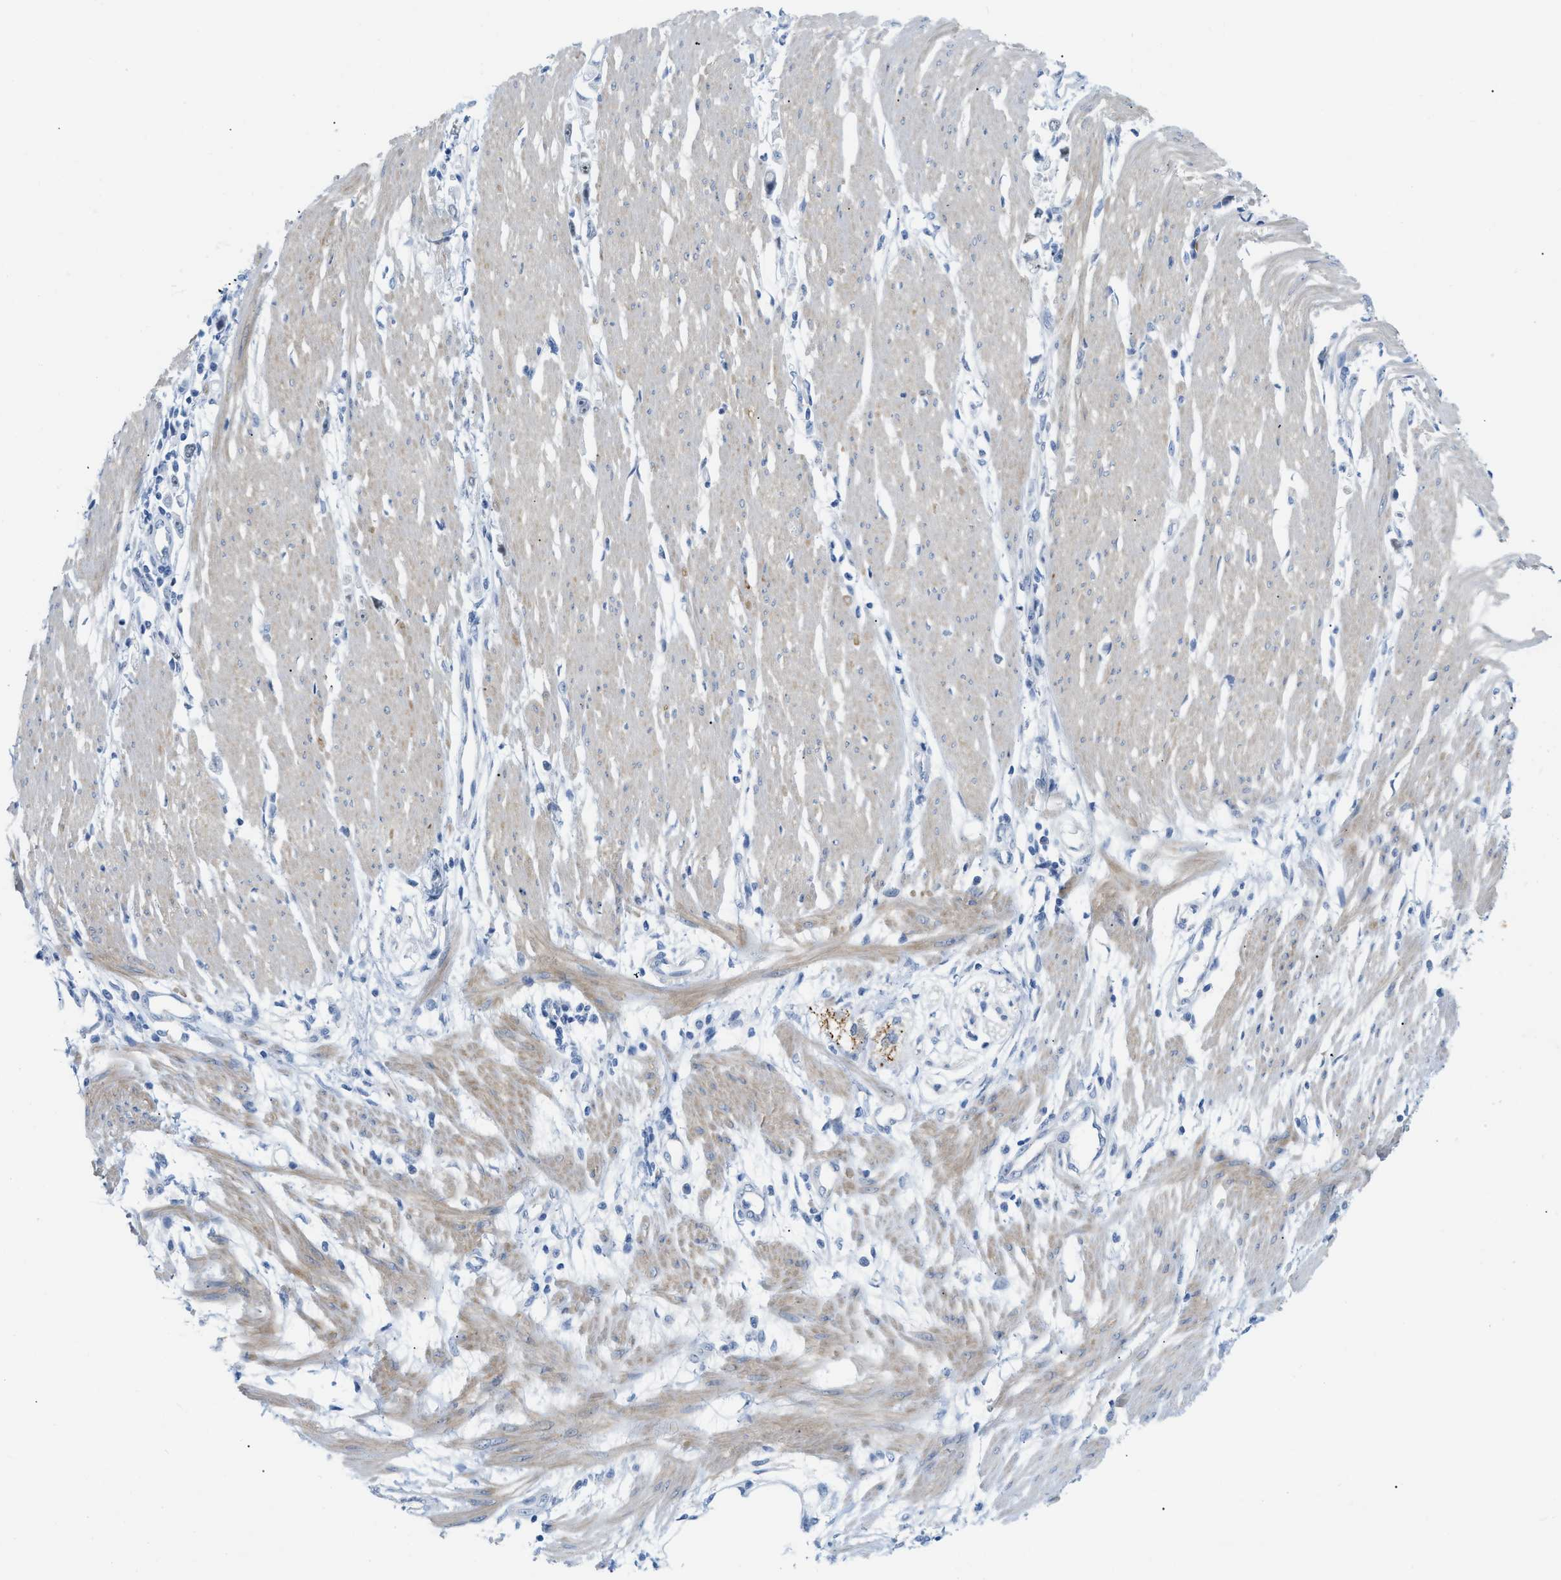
{"staining": {"intensity": "negative", "quantity": "none", "location": "none"}, "tissue": "stomach cancer", "cell_type": "Tumor cells", "image_type": "cancer", "snomed": [{"axis": "morphology", "description": "Adenocarcinoma, NOS"}, {"axis": "topography", "description": "Stomach"}], "caption": "Stomach adenocarcinoma stained for a protein using immunohistochemistry demonstrates no positivity tumor cells.", "gene": "HLTF", "patient": {"sex": "female", "age": 59}}